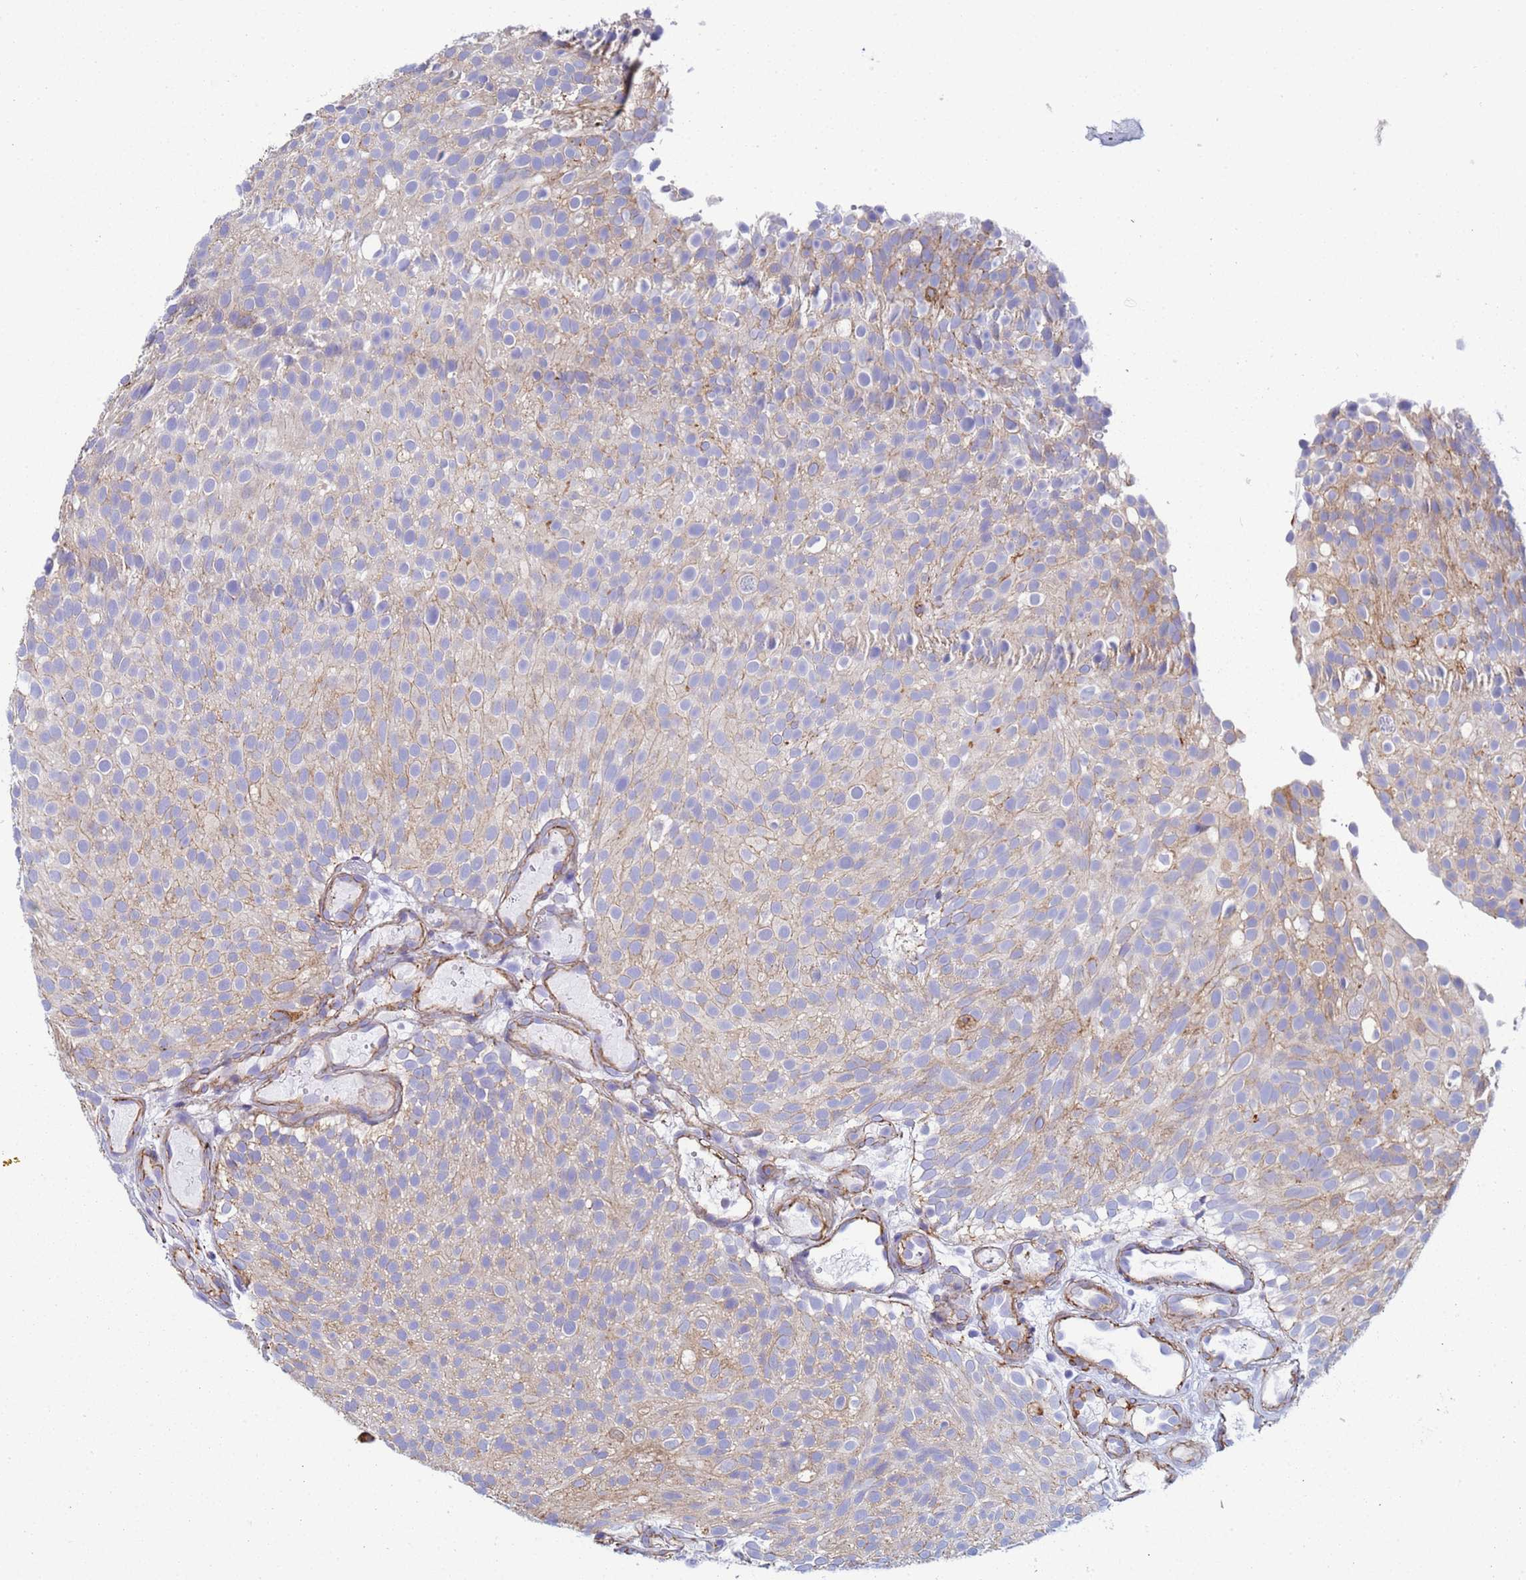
{"staining": {"intensity": "weak", "quantity": "<25%", "location": "cytoplasmic/membranous"}, "tissue": "urothelial cancer", "cell_type": "Tumor cells", "image_type": "cancer", "snomed": [{"axis": "morphology", "description": "Urothelial carcinoma, Low grade"}, {"axis": "topography", "description": "Urinary bladder"}], "caption": "This is an immunohistochemistry (IHC) micrograph of urothelial carcinoma (low-grade). There is no positivity in tumor cells.", "gene": "ZNG1B", "patient": {"sex": "male", "age": 78}}